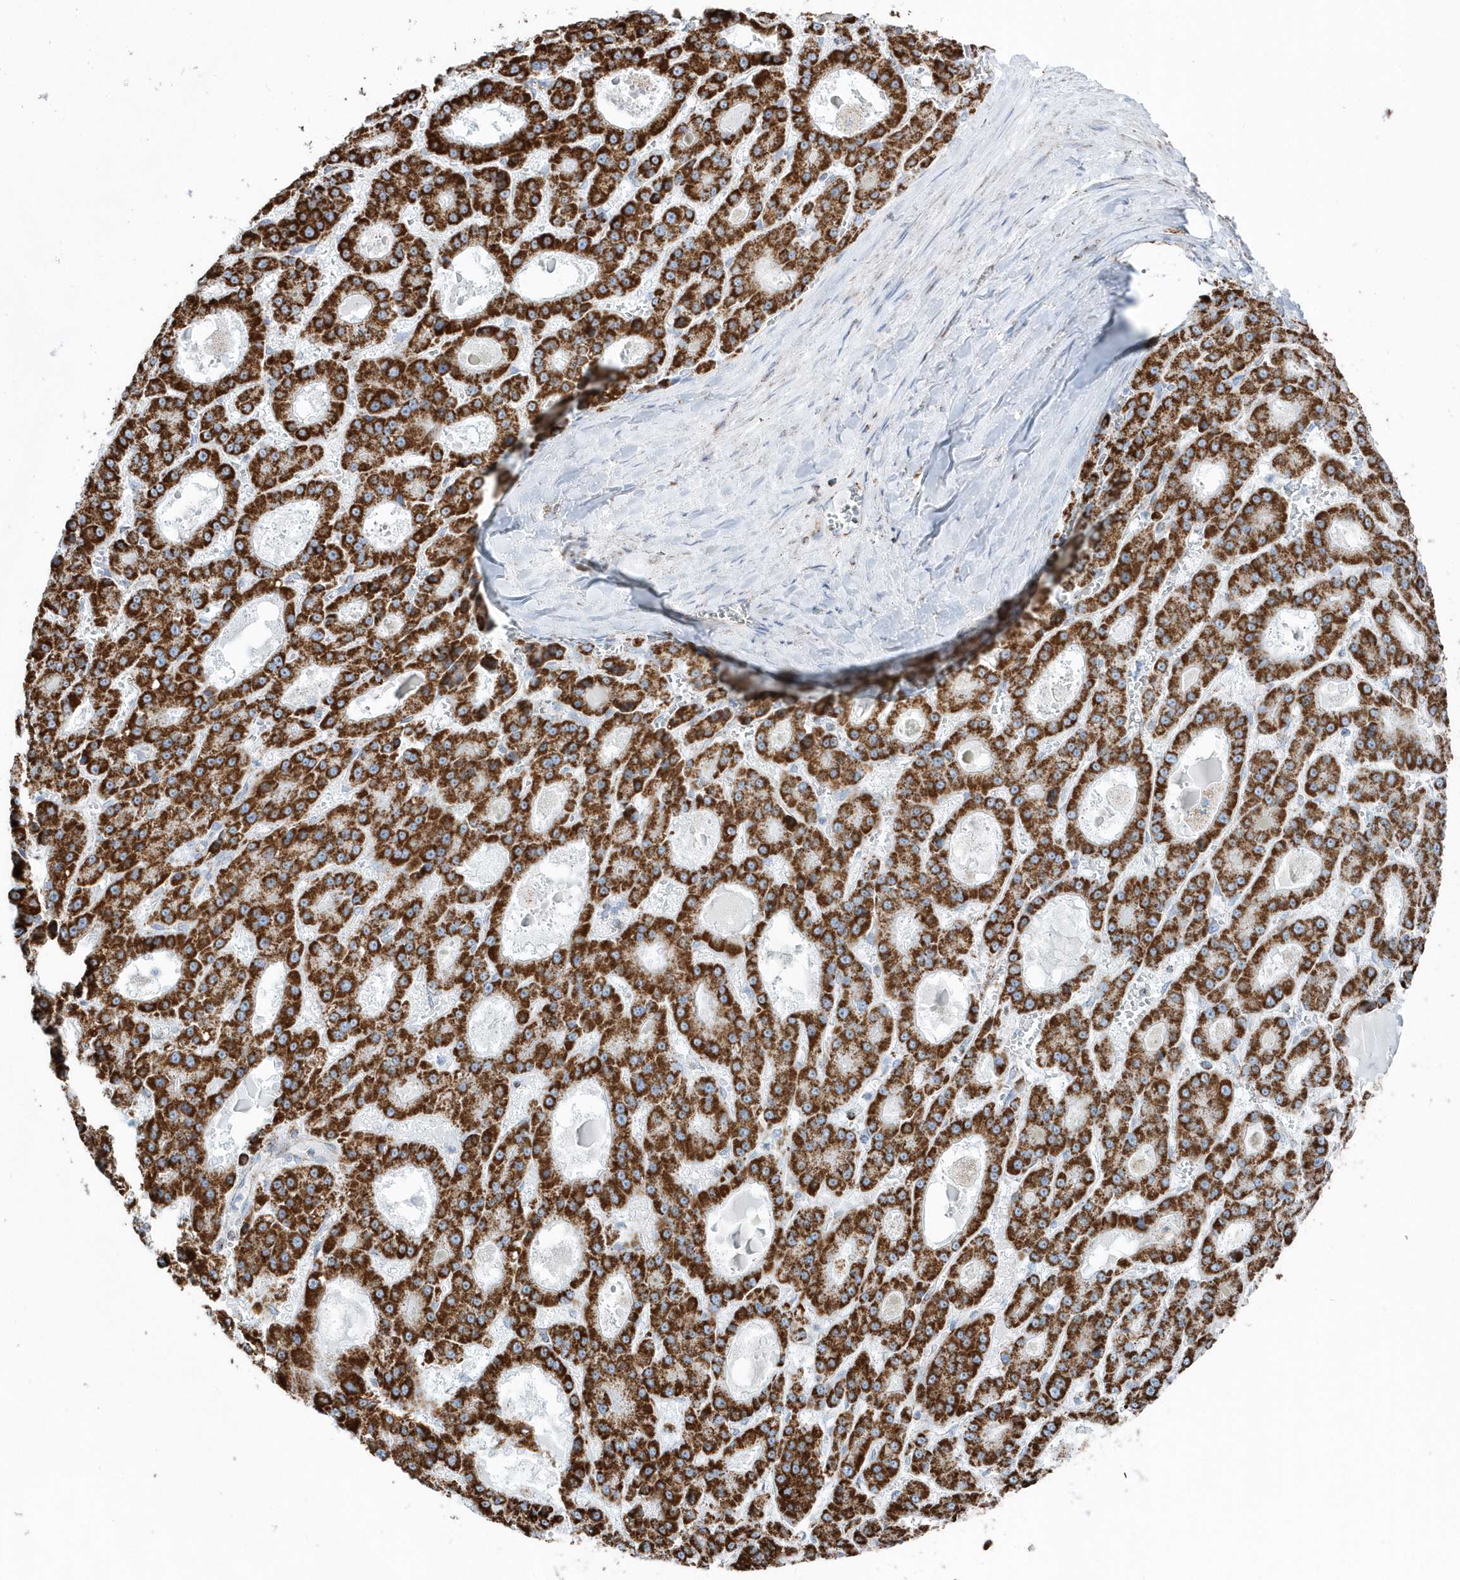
{"staining": {"intensity": "strong", "quantity": ">75%", "location": "cytoplasmic/membranous"}, "tissue": "liver cancer", "cell_type": "Tumor cells", "image_type": "cancer", "snomed": [{"axis": "morphology", "description": "Carcinoma, Hepatocellular, NOS"}, {"axis": "topography", "description": "Liver"}], "caption": "This micrograph exhibits IHC staining of hepatocellular carcinoma (liver), with high strong cytoplasmic/membranous positivity in approximately >75% of tumor cells.", "gene": "TMCO6", "patient": {"sex": "male", "age": 70}}